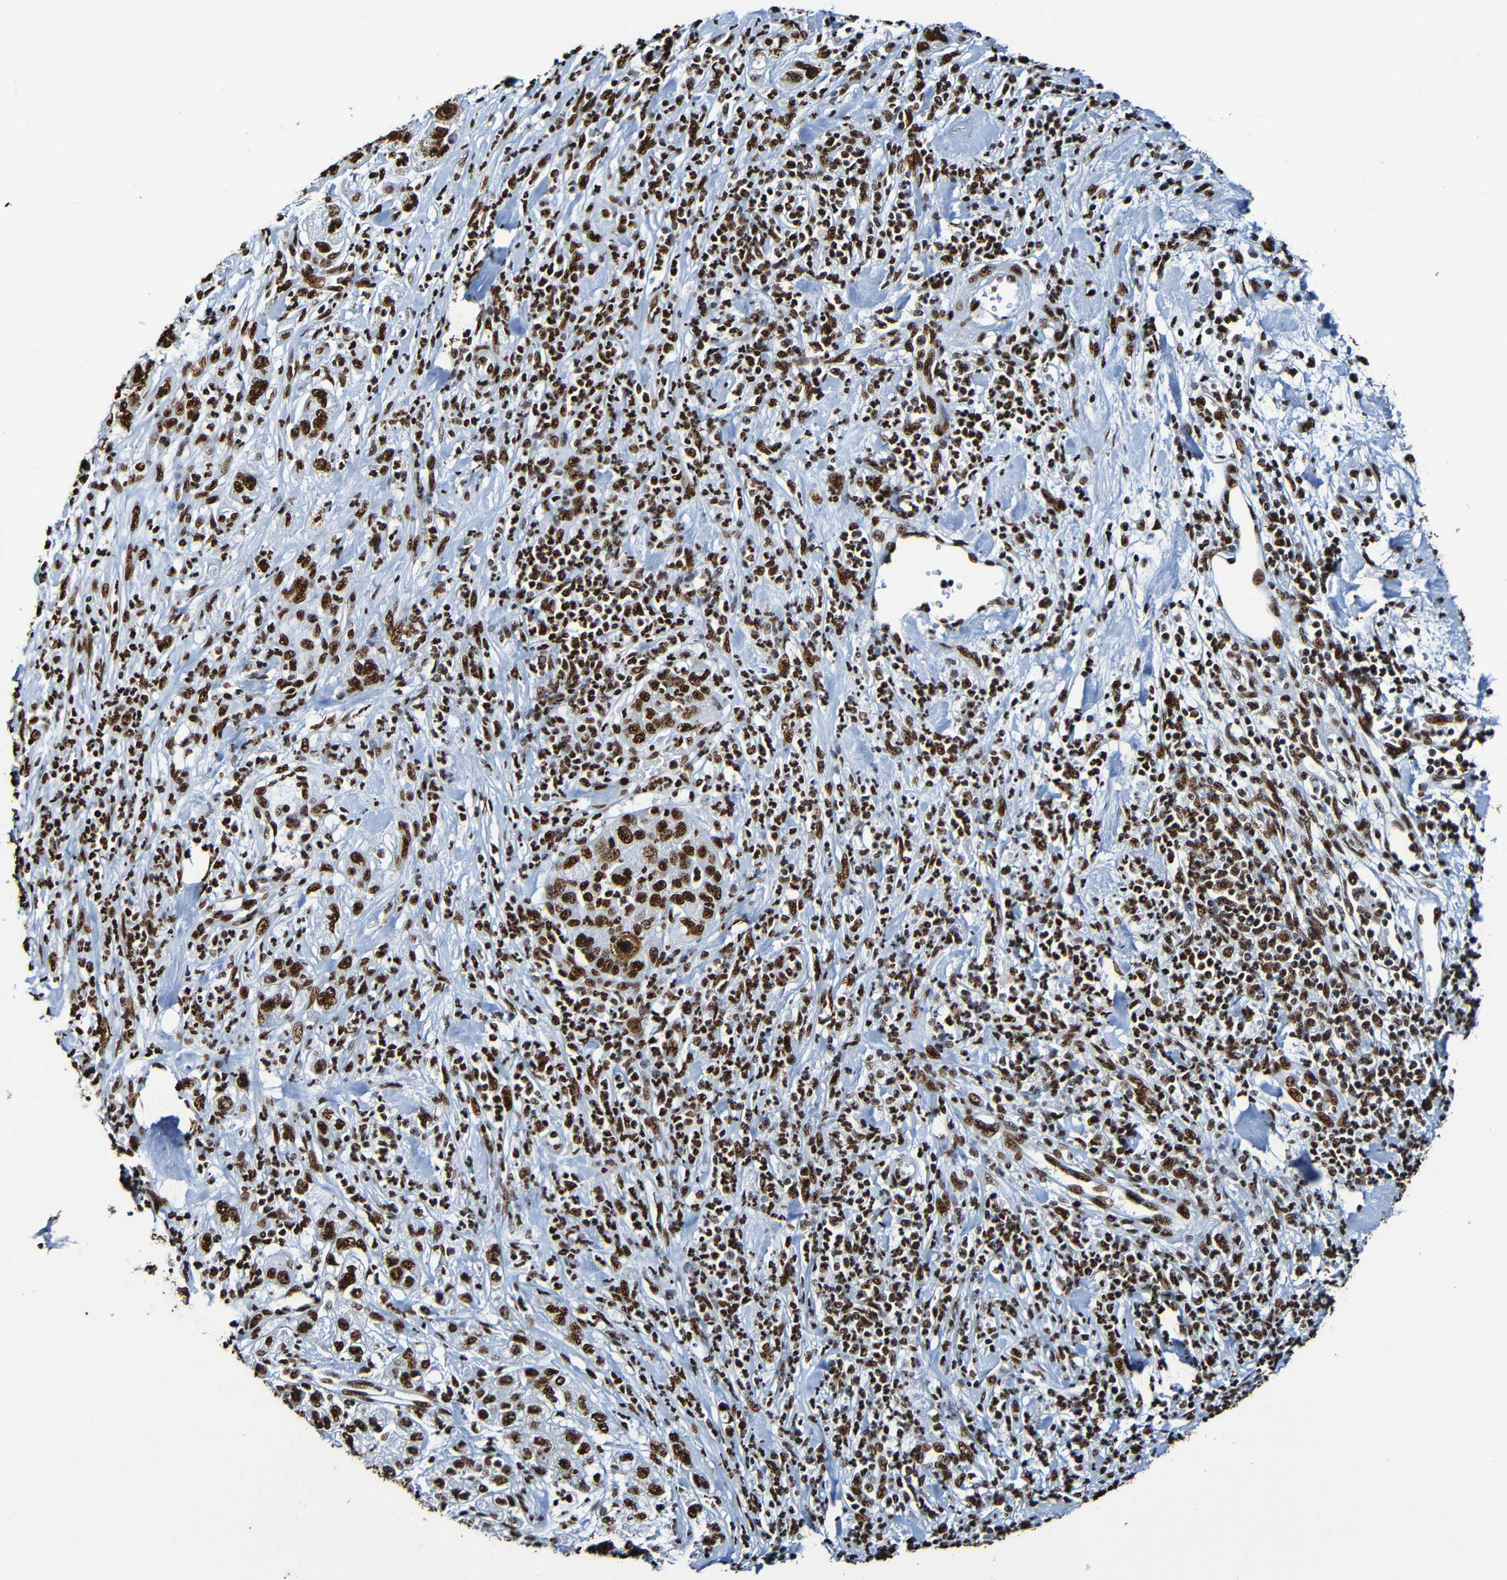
{"staining": {"intensity": "strong", "quantity": ">75%", "location": "nuclear"}, "tissue": "pancreatic cancer", "cell_type": "Tumor cells", "image_type": "cancer", "snomed": [{"axis": "morphology", "description": "Adenocarcinoma, NOS"}, {"axis": "topography", "description": "Pancreas"}], "caption": "The micrograph shows a brown stain indicating the presence of a protein in the nuclear of tumor cells in pancreatic cancer (adenocarcinoma).", "gene": "SRSF3", "patient": {"sex": "female", "age": 78}}